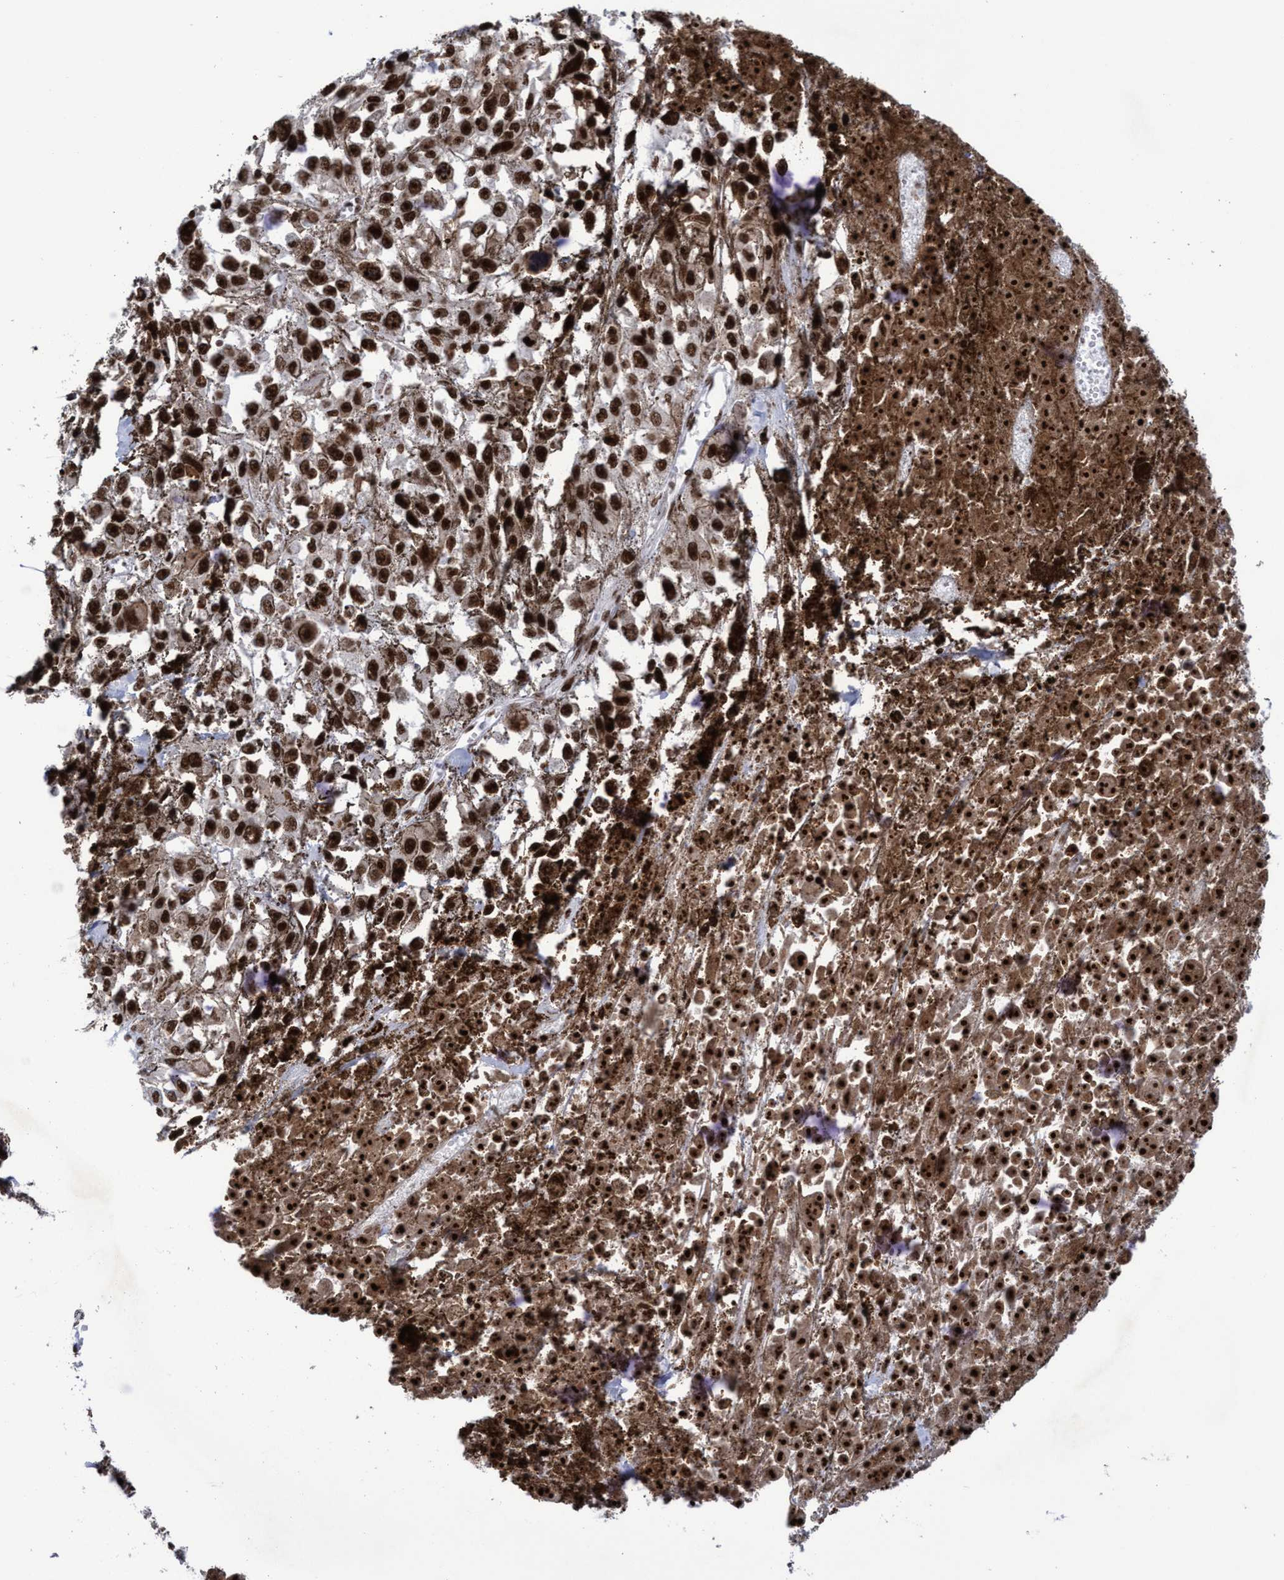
{"staining": {"intensity": "strong", "quantity": ">75%", "location": "nuclear"}, "tissue": "melanoma", "cell_type": "Tumor cells", "image_type": "cancer", "snomed": [{"axis": "morphology", "description": "Malignant melanoma, Metastatic site"}, {"axis": "topography", "description": "Lymph node"}], "caption": "A brown stain highlights strong nuclear staining of a protein in human melanoma tumor cells. (DAB (3,3'-diaminobenzidine) IHC with brightfield microscopy, high magnification).", "gene": "EFCAB10", "patient": {"sex": "male", "age": 59}}